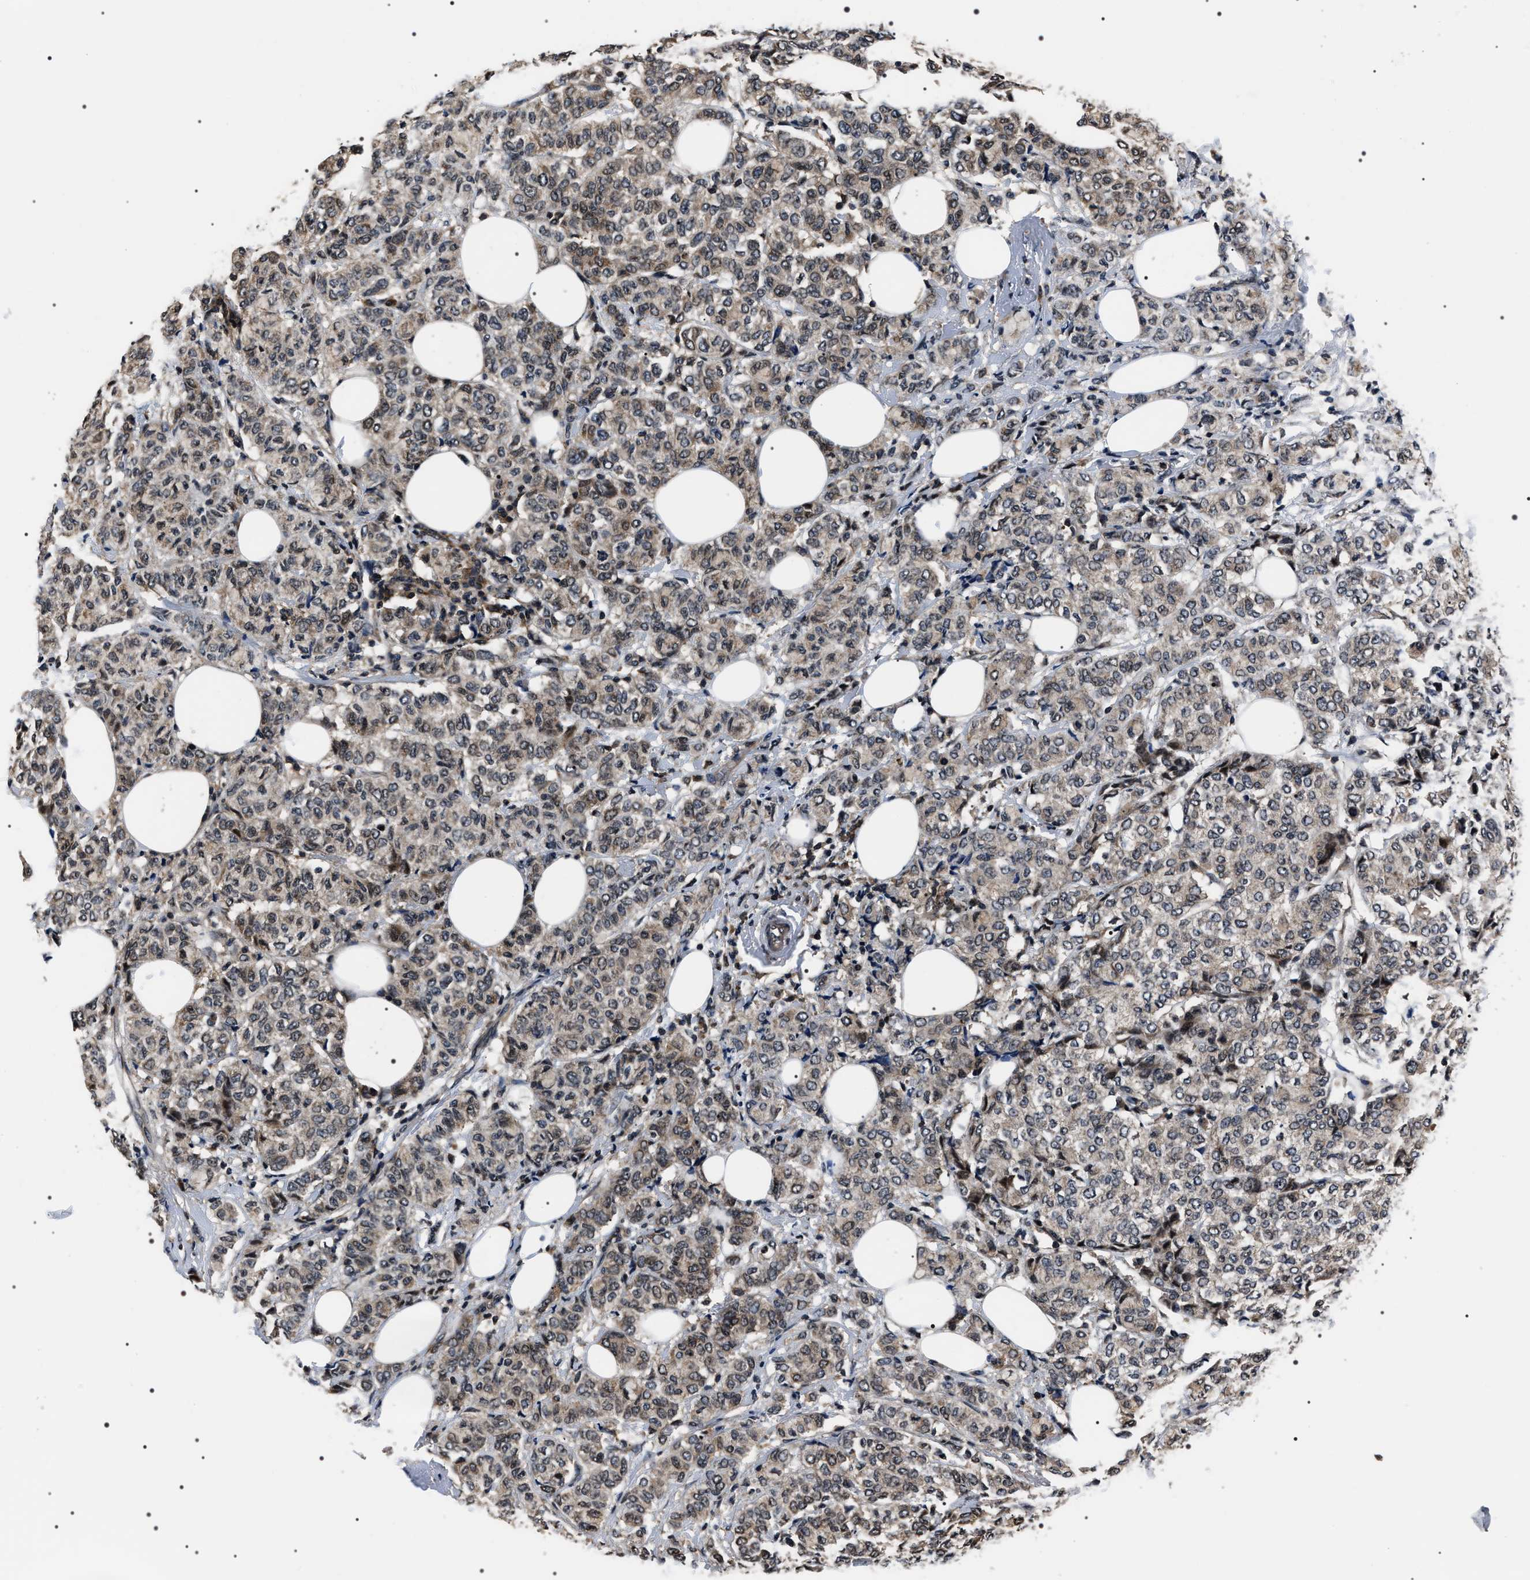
{"staining": {"intensity": "weak", "quantity": "25%-75%", "location": "cytoplasmic/membranous"}, "tissue": "breast cancer", "cell_type": "Tumor cells", "image_type": "cancer", "snomed": [{"axis": "morphology", "description": "Lobular carcinoma"}, {"axis": "topography", "description": "Breast"}], "caption": "The image shows immunohistochemical staining of breast cancer. There is weak cytoplasmic/membranous expression is appreciated in about 25%-75% of tumor cells.", "gene": "SIPA1", "patient": {"sex": "female", "age": 60}}